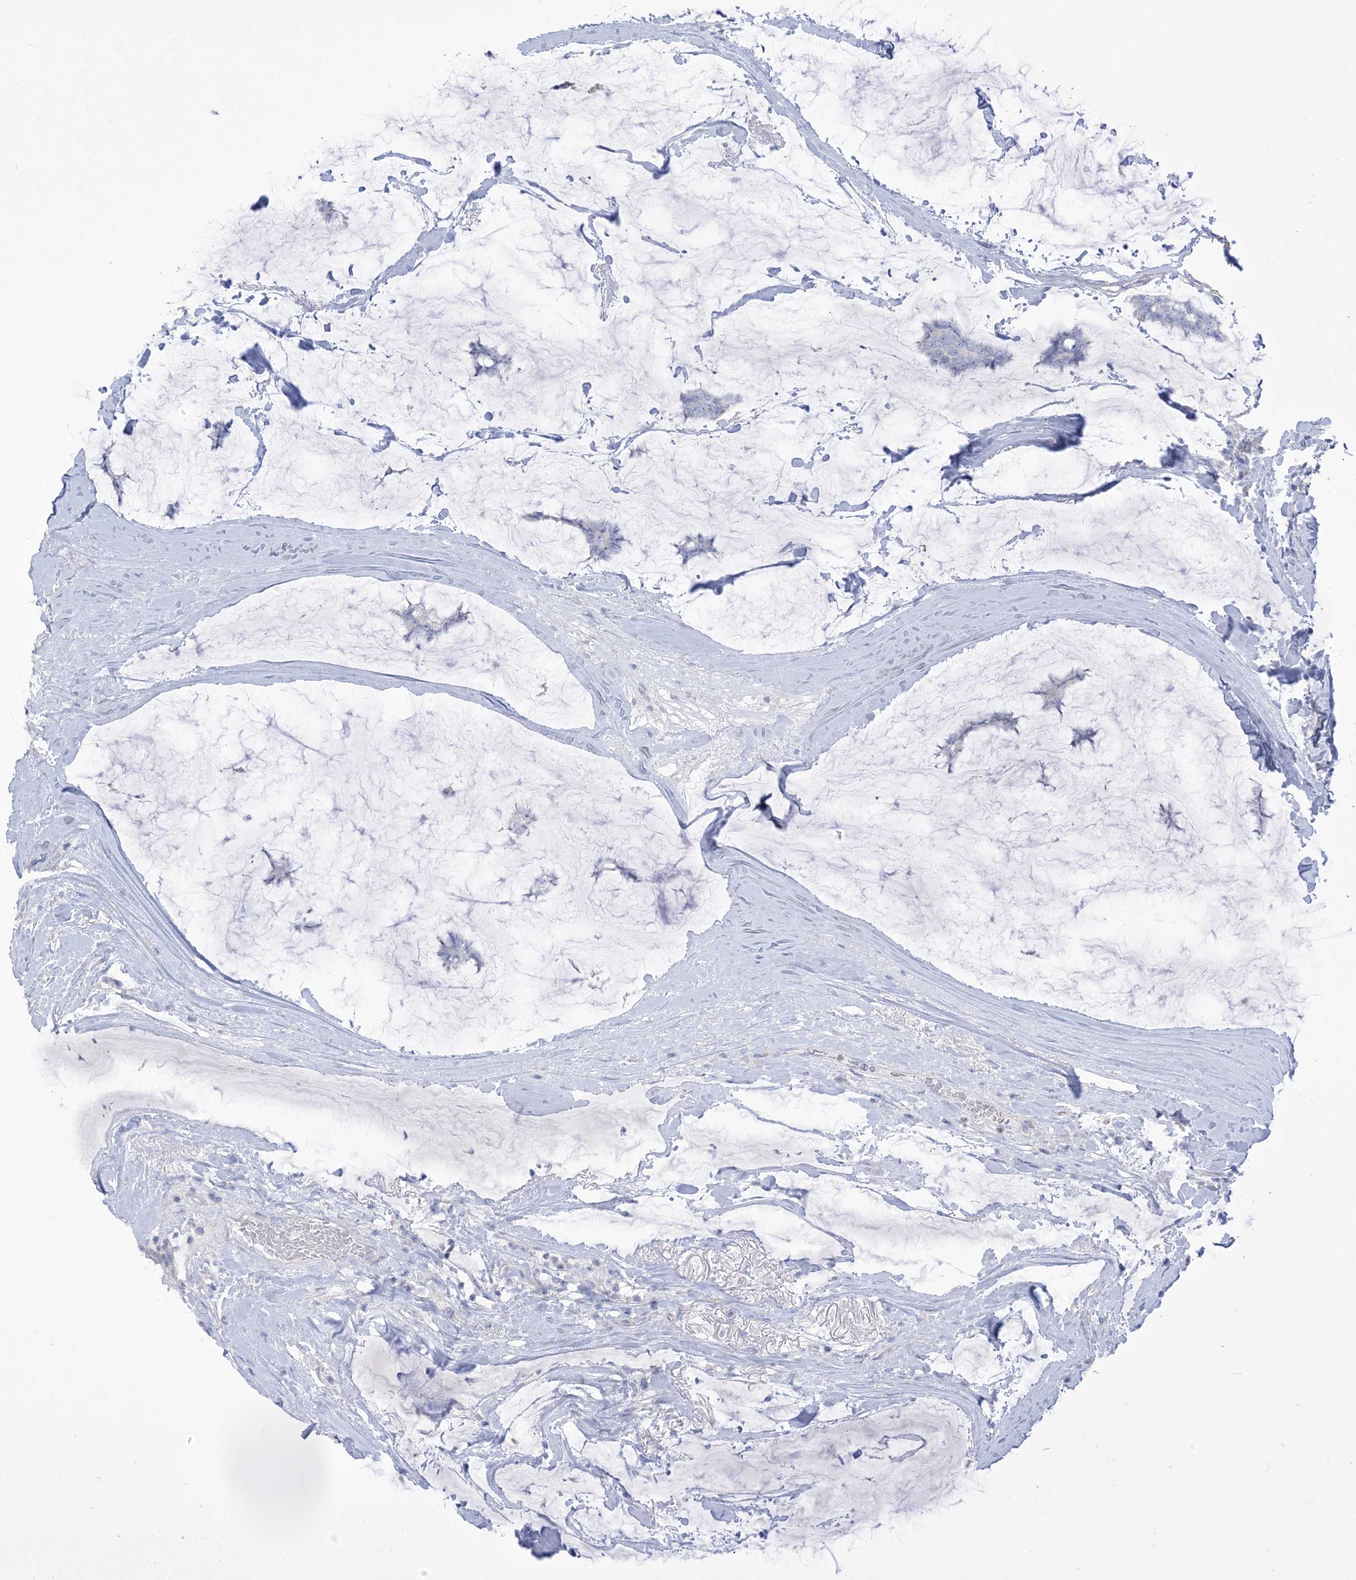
{"staining": {"intensity": "negative", "quantity": "none", "location": "none"}, "tissue": "breast cancer", "cell_type": "Tumor cells", "image_type": "cancer", "snomed": [{"axis": "morphology", "description": "Duct carcinoma"}, {"axis": "topography", "description": "Breast"}], "caption": "A high-resolution photomicrograph shows immunohistochemistry (IHC) staining of breast cancer (invasive ductal carcinoma), which shows no significant expression in tumor cells.", "gene": "MTHFD2L", "patient": {"sex": "female", "age": 93}}